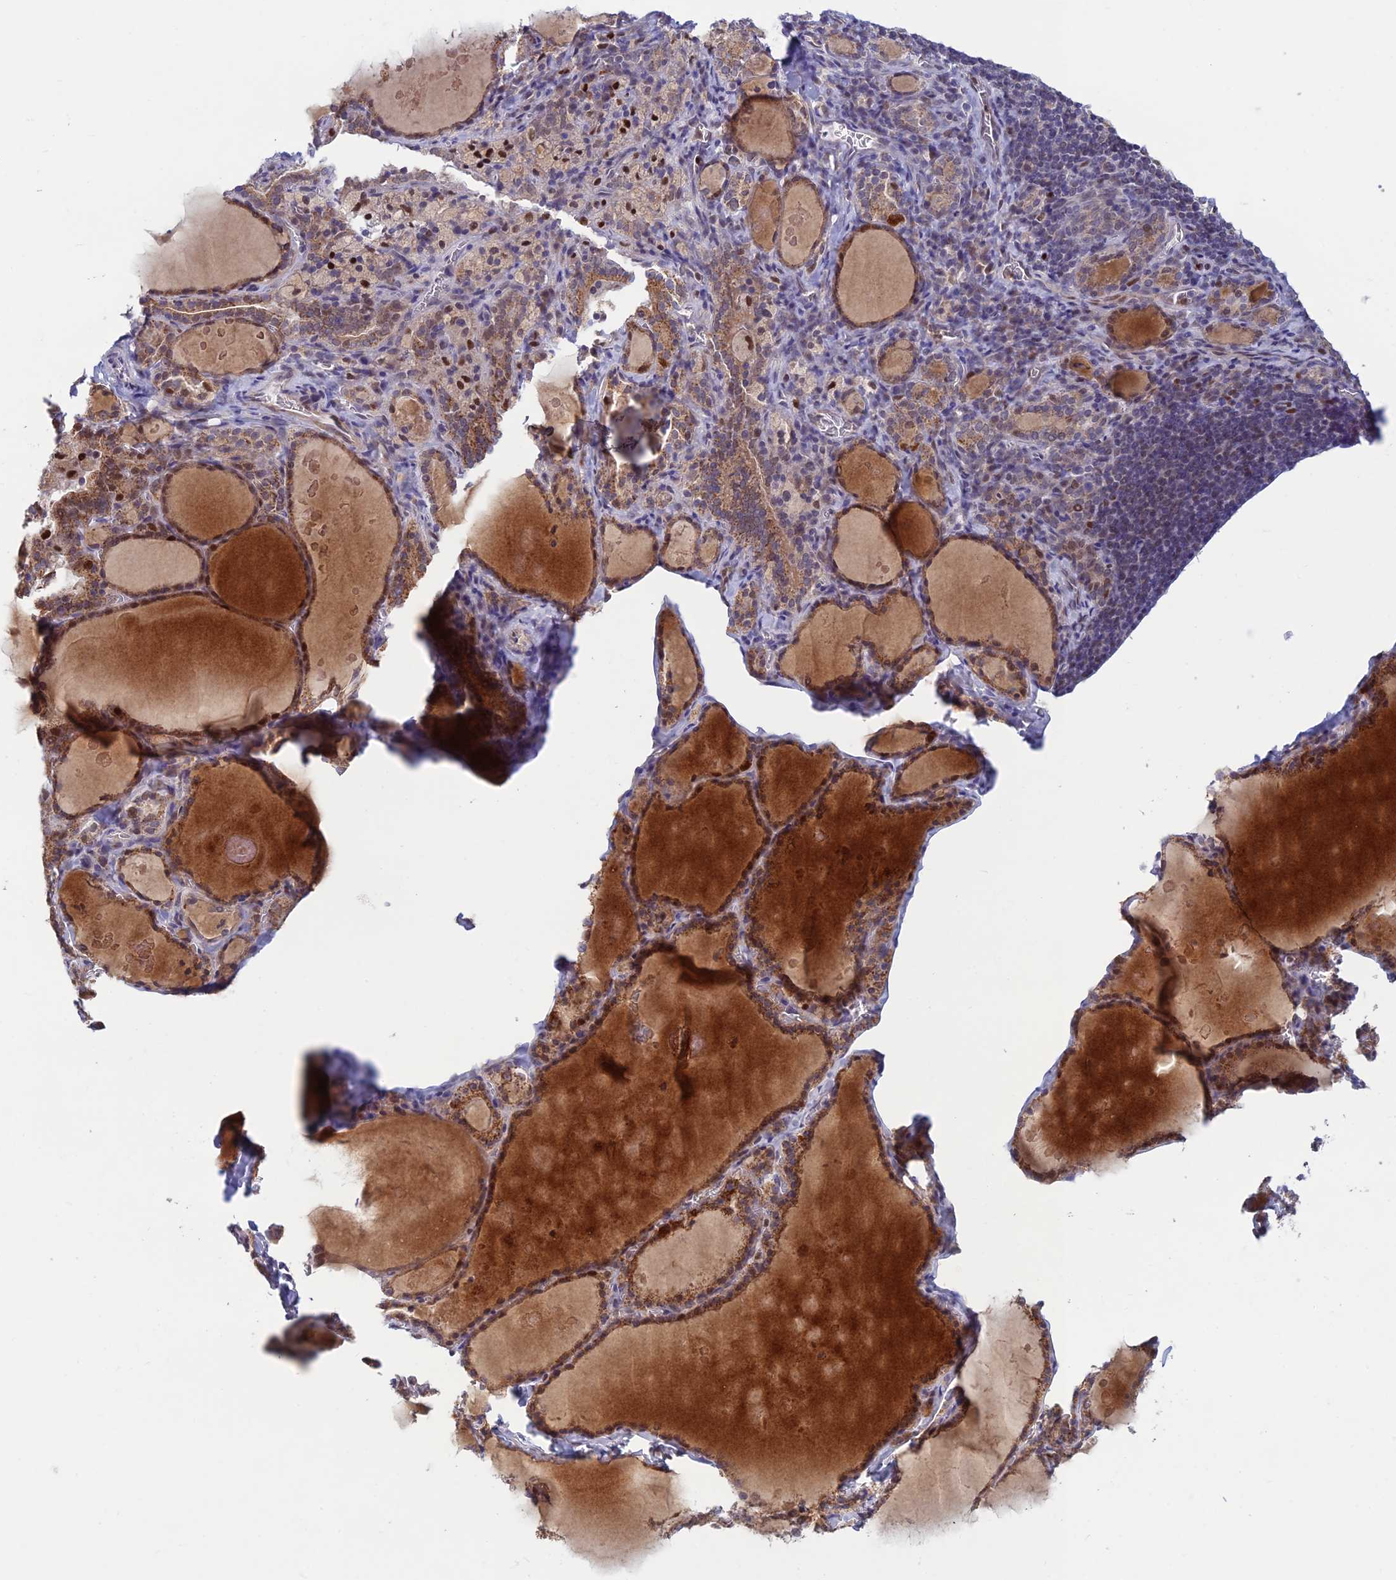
{"staining": {"intensity": "moderate", "quantity": ">75%", "location": "cytoplasmic/membranous,nuclear"}, "tissue": "thyroid gland", "cell_type": "Glandular cells", "image_type": "normal", "snomed": [{"axis": "morphology", "description": "Normal tissue, NOS"}, {"axis": "topography", "description": "Thyroid gland"}], "caption": "Immunohistochemical staining of unremarkable thyroid gland displays moderate cytoplasmic/membranous,nuclear protein expression in approximately >75% of glandular cells. The staining was performed using DAB (3,3'-diaminobenzidine) to visualize the protein expression in brown, while the nuclei were stained in blue with hematoxylin (Magnification: 20x).", "gene": "FASTKD5", "patient": {"sex": "male", "age": 56}}